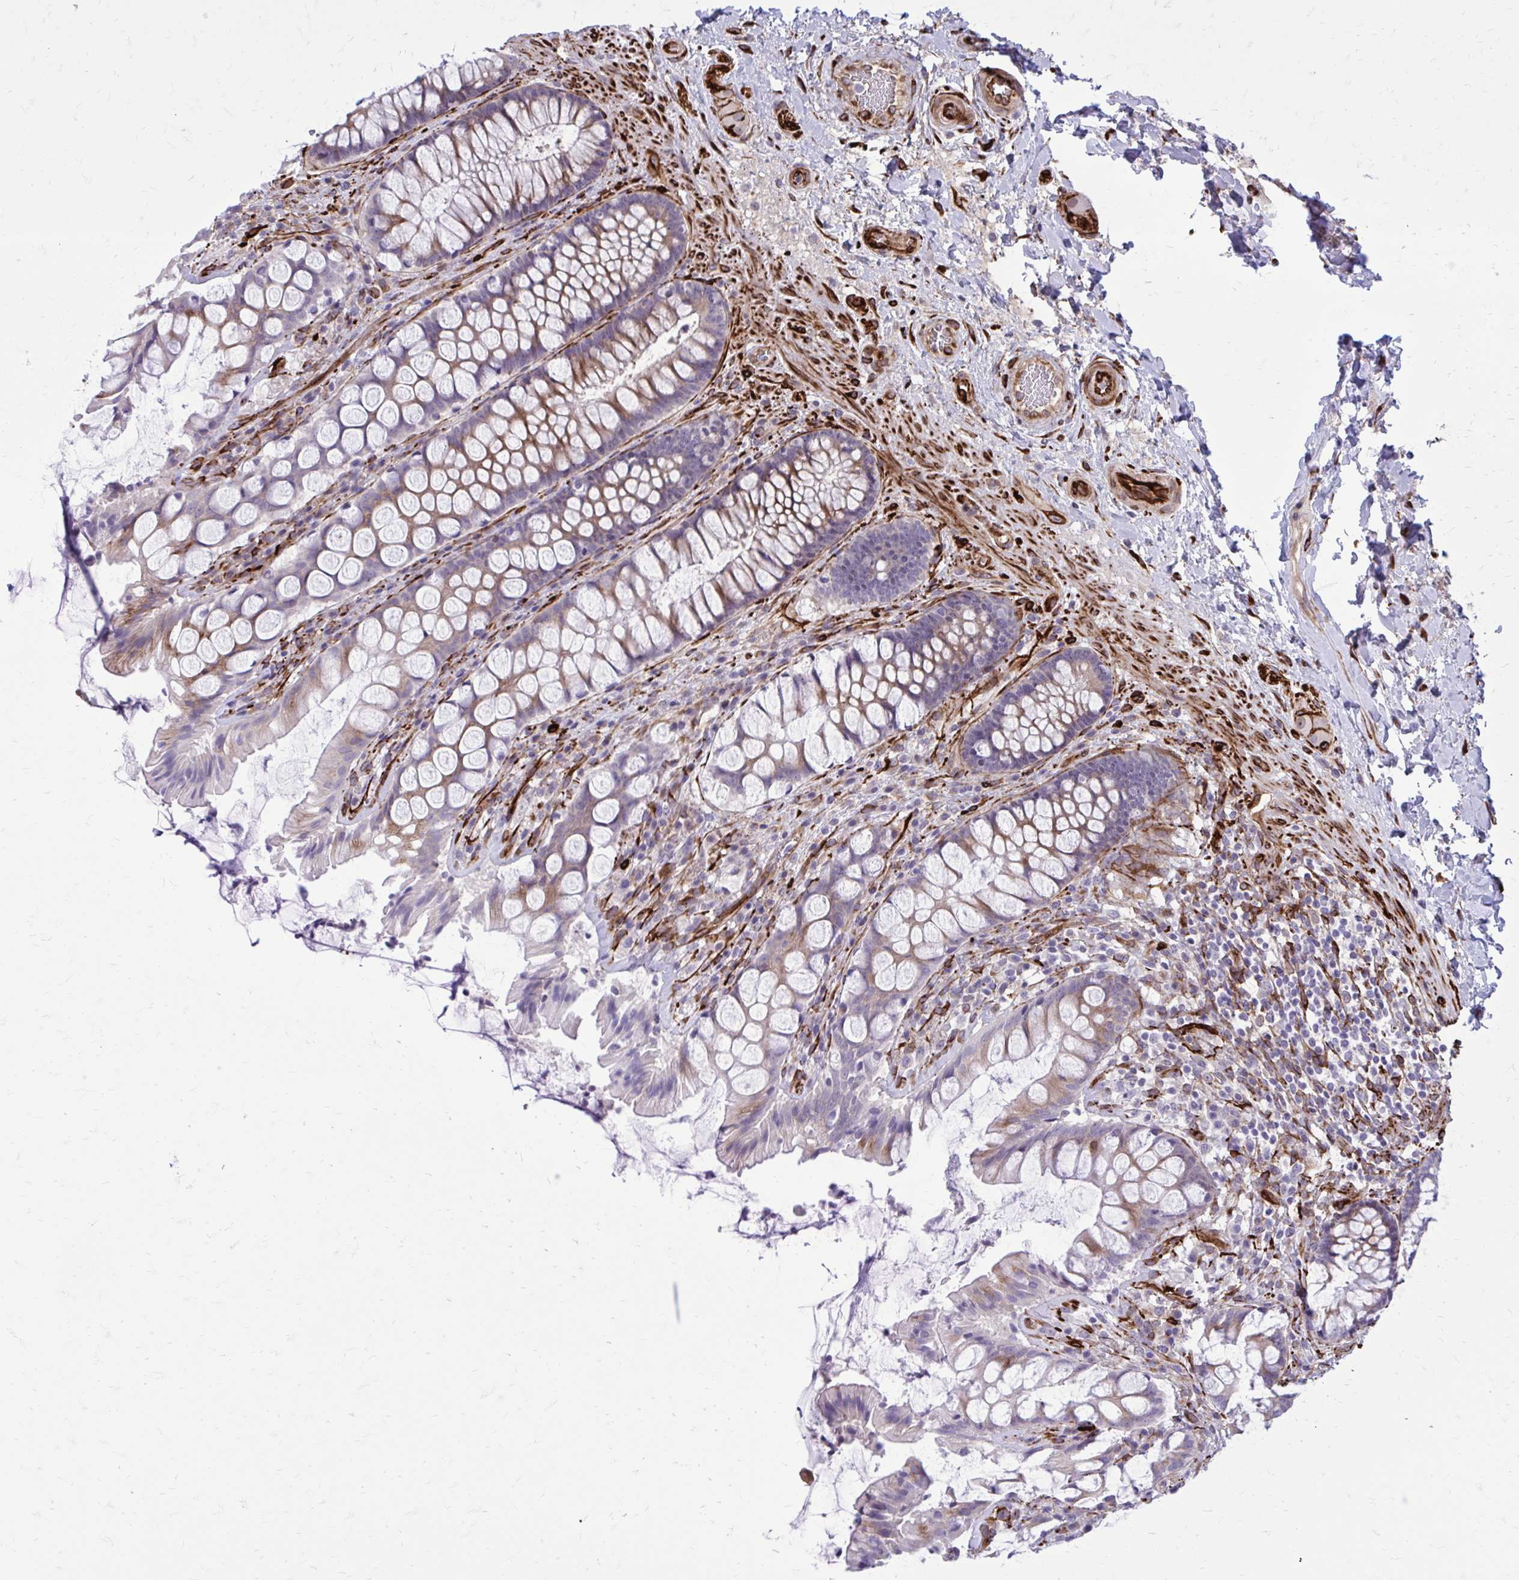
{"staining": {"intensity": "moderate", "quantity": ">75%", "location": "cytoplasmic/membranous"}, "tissue": "rectum", "cell_type": "Glandular cells", "image_type": "normal", "snomed": [{"axis": "morphology", "description": "Normal tissue, NOS"}, {"axis": "topography", "description": "Rectum"}], "caption": "Protein expression analysis of normal rectum exhibits moderate cytoplasmic/membranous staining in approximately >75% of glandular cells.", "gene": "BEND5", "patient": {"sex": "female", "age": 58}}